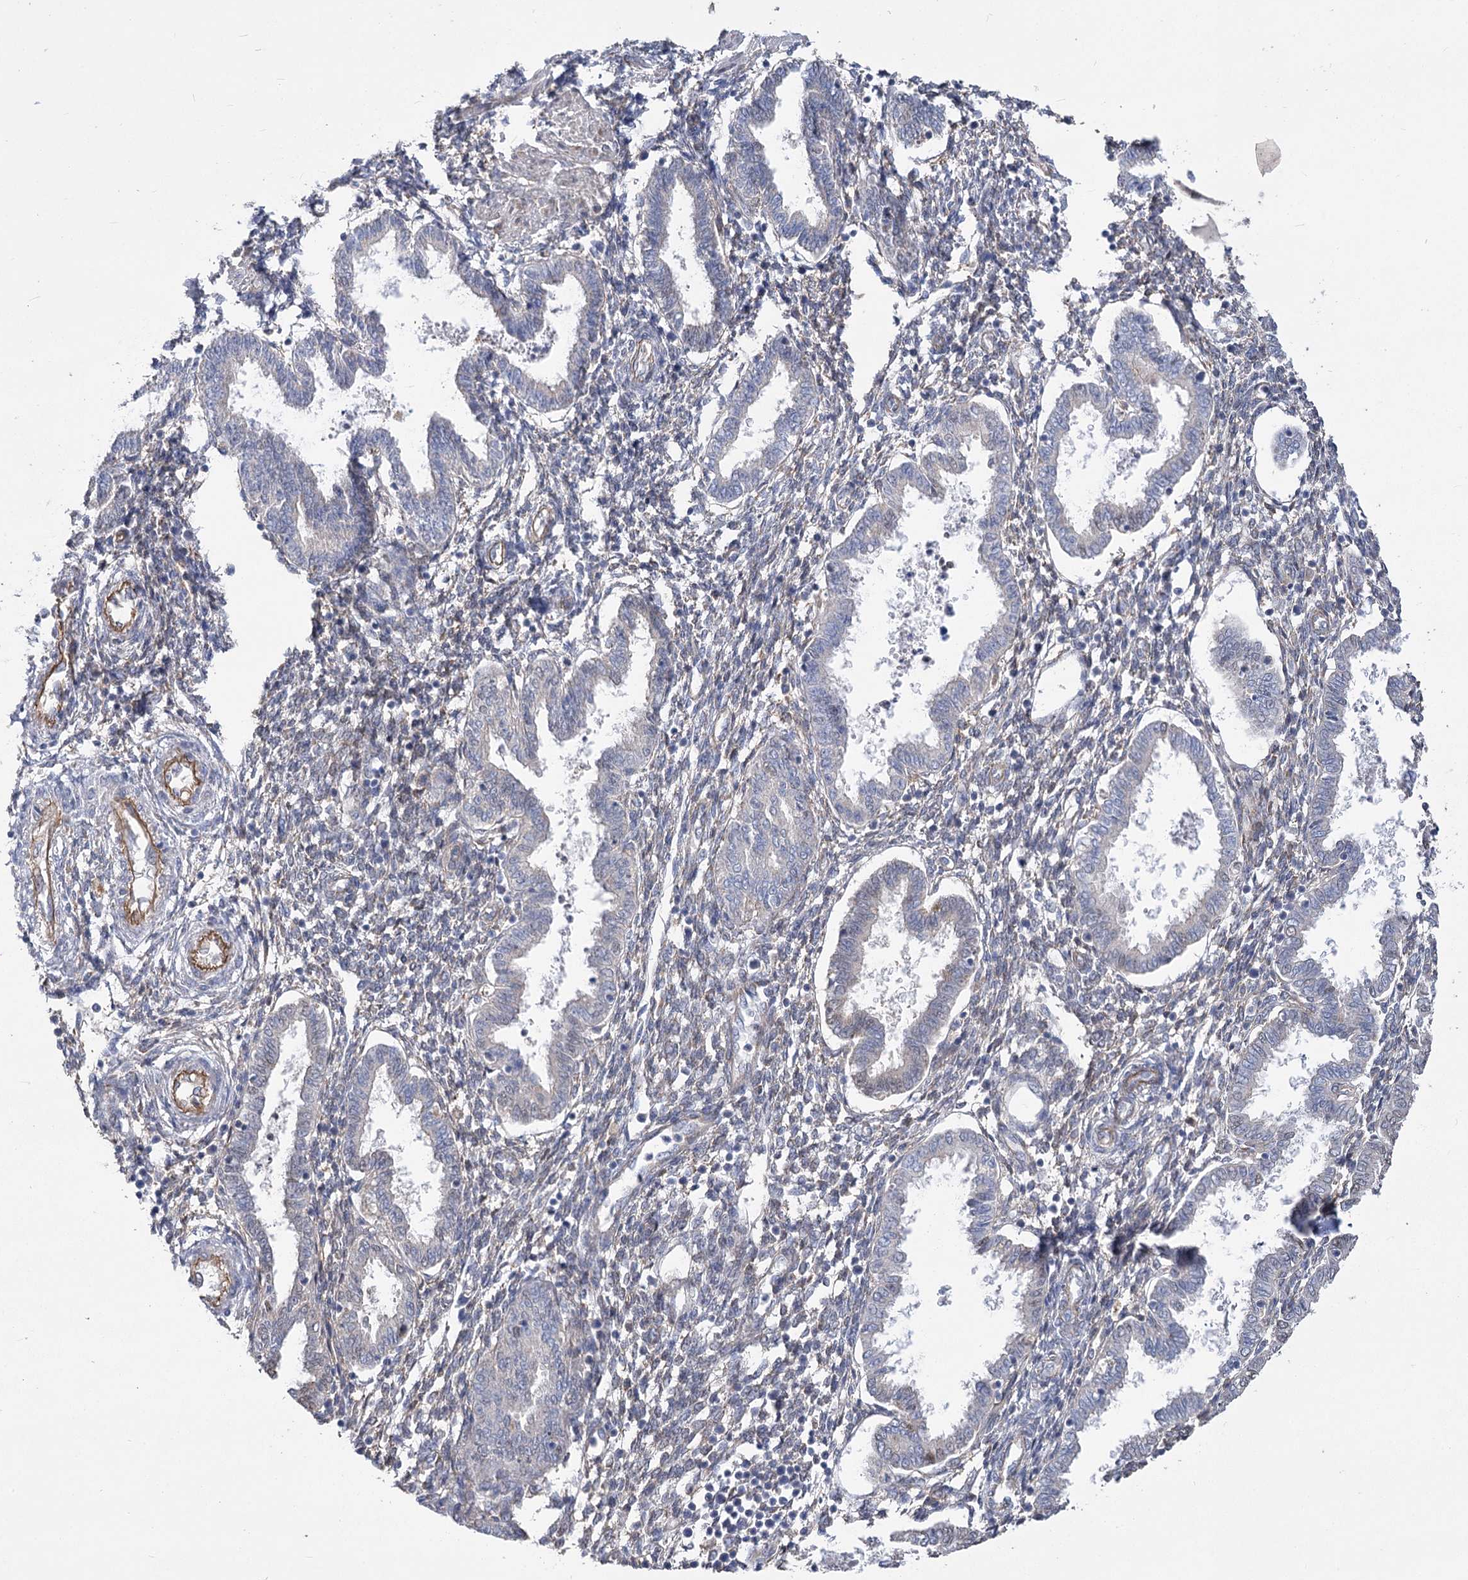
{"staining": {"intensity": "negative", "quantity": "none", "location": "none"}, "tissue": "endometrium", "cell_type": "Cells in endometrial stroma", "image_type": "normal", "snomed": [{"axis": "morphology", "description": "Normal tissue, NOS"}, {"axis": "topography", "description": "Endometrium"}], "caption": "This is an immunohistochemistry histopathology image of normal endometrium. There is no positivity in cells in endometrial stroma.", "gene": "RMDN2", "patient": {"sex": "female", "age": 33}}